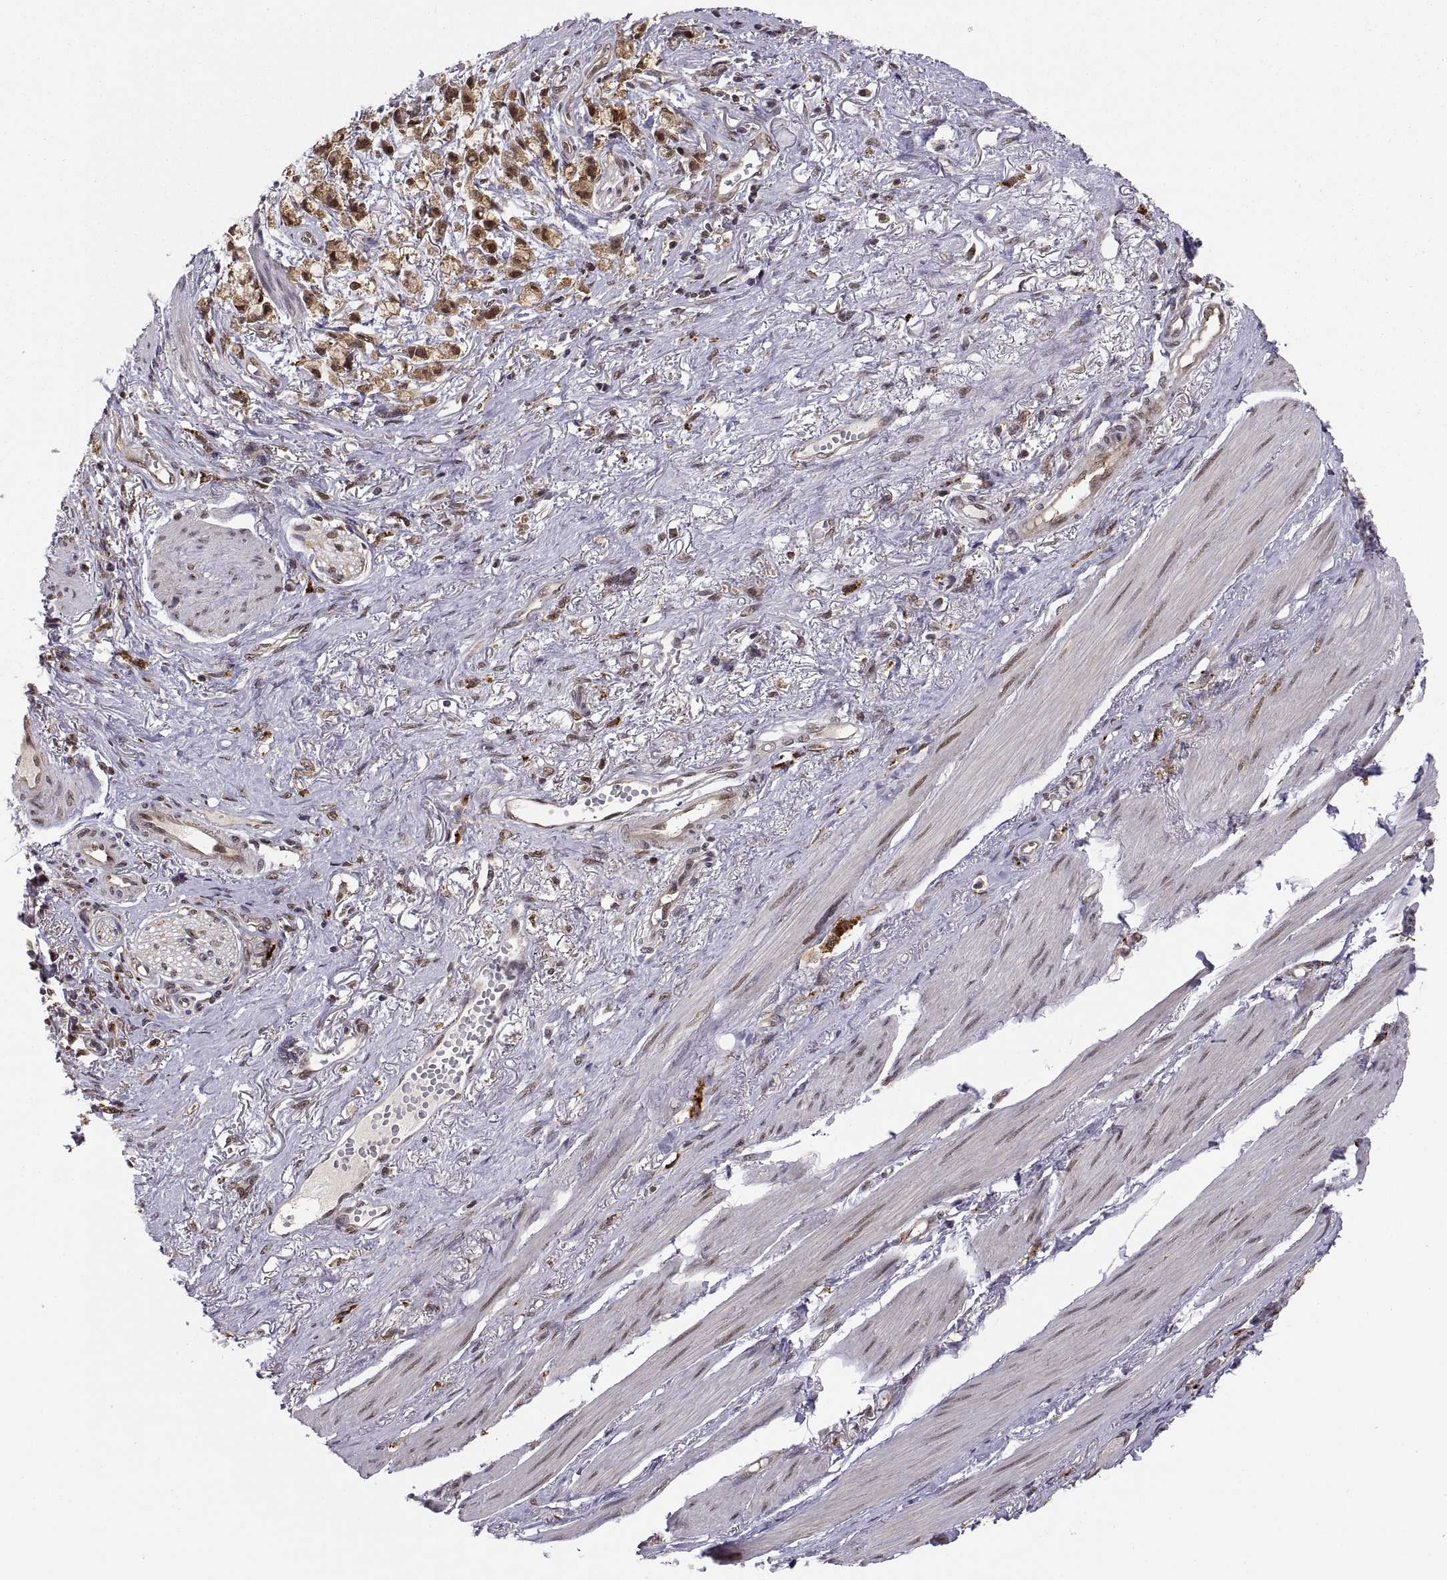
{"staining": {"intensity": "strong", "quantity": ">75%", "location": "cytoplasmic/membranous,nuclear"}, "tissue": "stomach cancer", "cell_type": "Tumor cells", "image_type": "cancer", "snomed": [{"axis": "morphology", "description": "Adenocarcinoma, NOS"}, {"axis": "topography", "description": "Stomach"}], "caption": "Immunohistochemistry image of neoplastic tissue: stomach cancer (adenocarcinoma) stained using IHC demonstrates high levels of strong protein expression localized specifically in the cytoplasmic/membranous and nuclear of tumor cells, appearing as a cytoplasmic/membranous and nuclear brown color.", "gene": "PSMC2", "patient": {"sex": "female", "age": 81}}